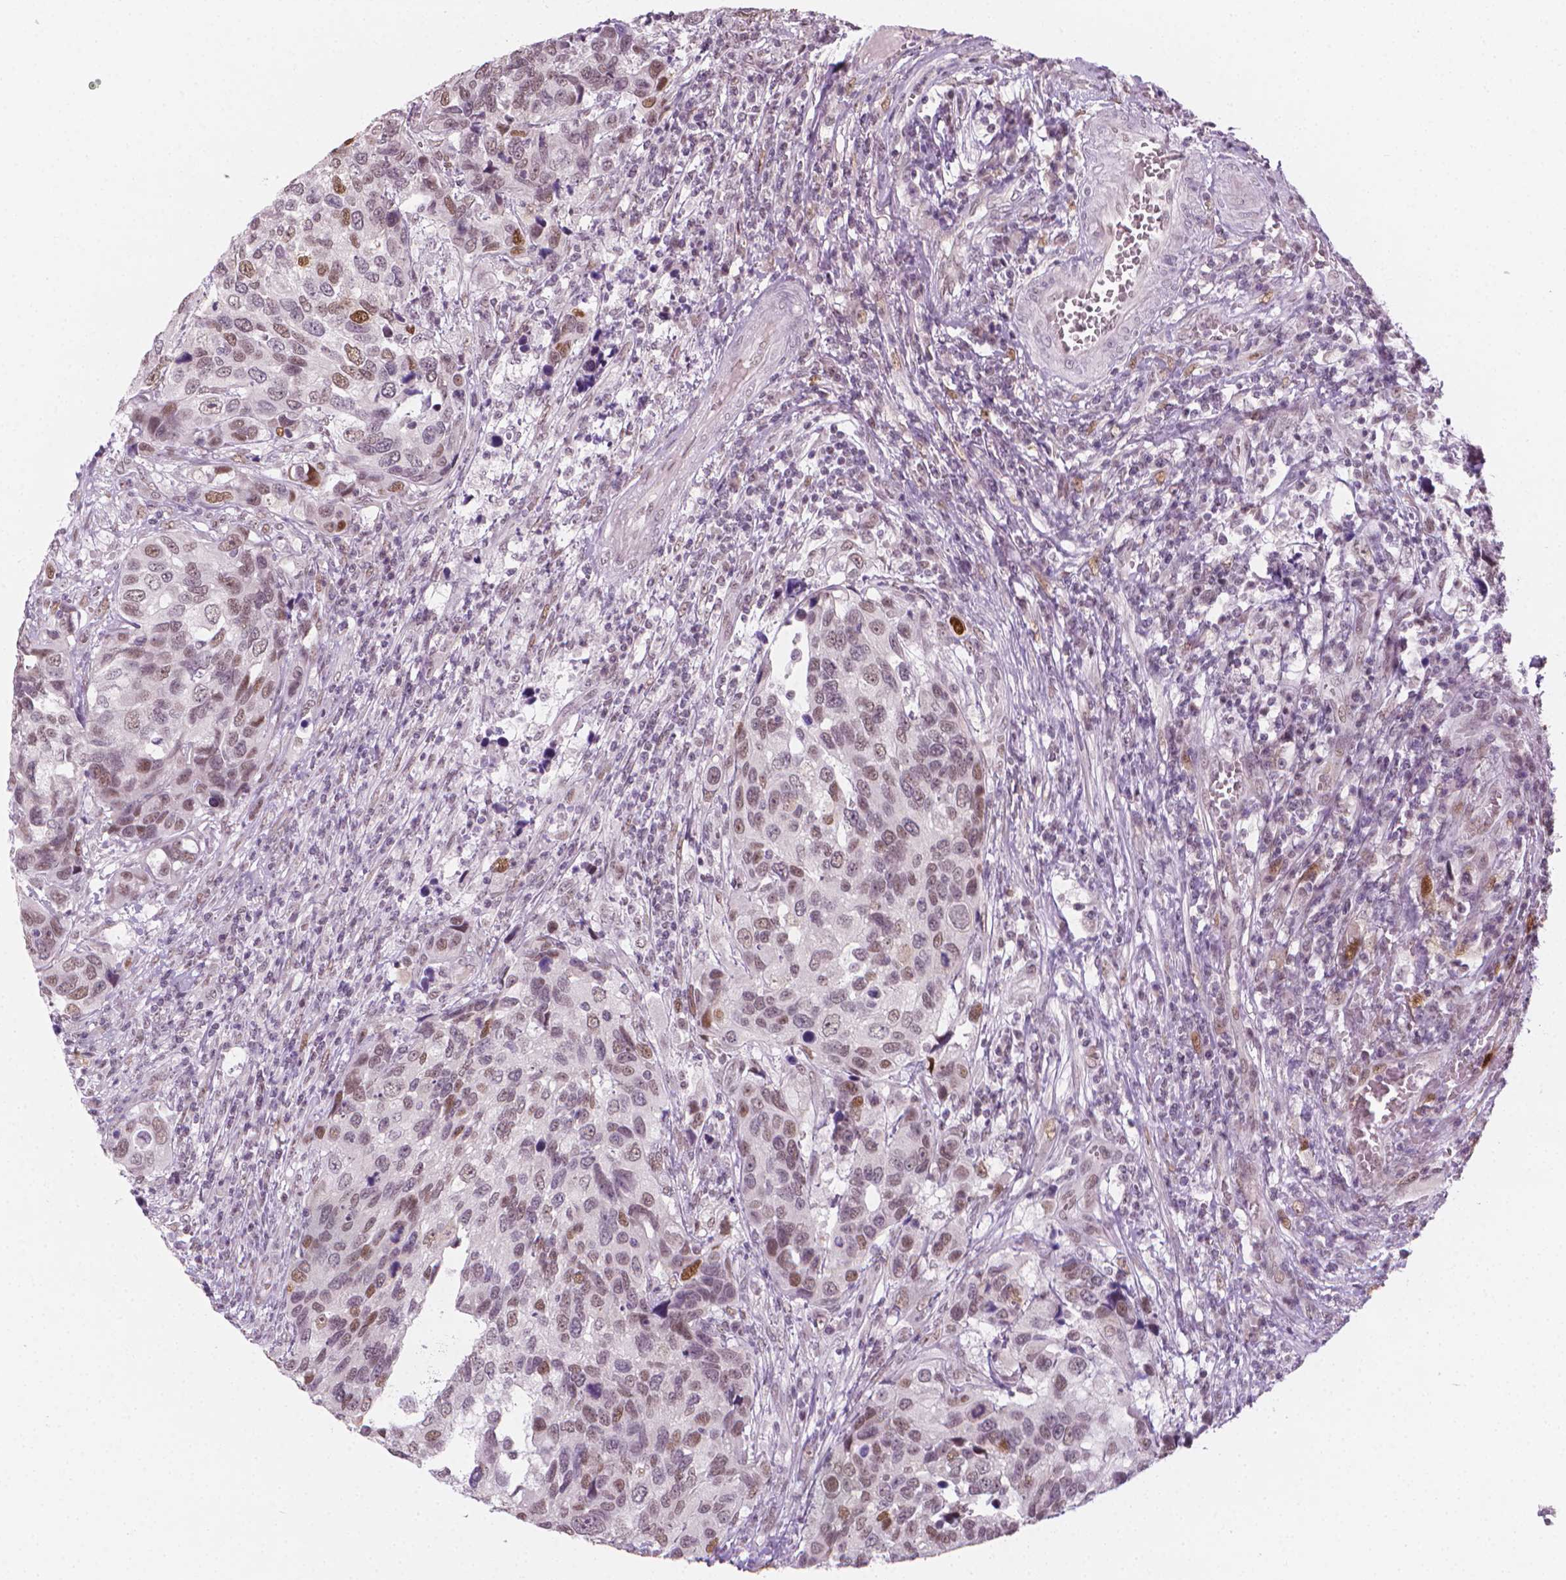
{"staining": {"intensity": "moderate", "quantity": "<25%", "location": "nuclear"}, "tissue": "urothelial cancer", "cell_type": "Tumor cells", "image_type": "cancer", "snomed": [{"axis": "morphology", "description": "Urothelial carcinoma, High grade"}, {"axis": "topography", "description": "Urinary bladder"}], "caption": "About <25% of tumor cells in high-grade urothelial carcinoma demonstrate moderate nuclear protein expression as visualized by brown immunohistochemical staining.", "gene": "CDKN1C", "patient": {"sex": "male", "age": 60}}